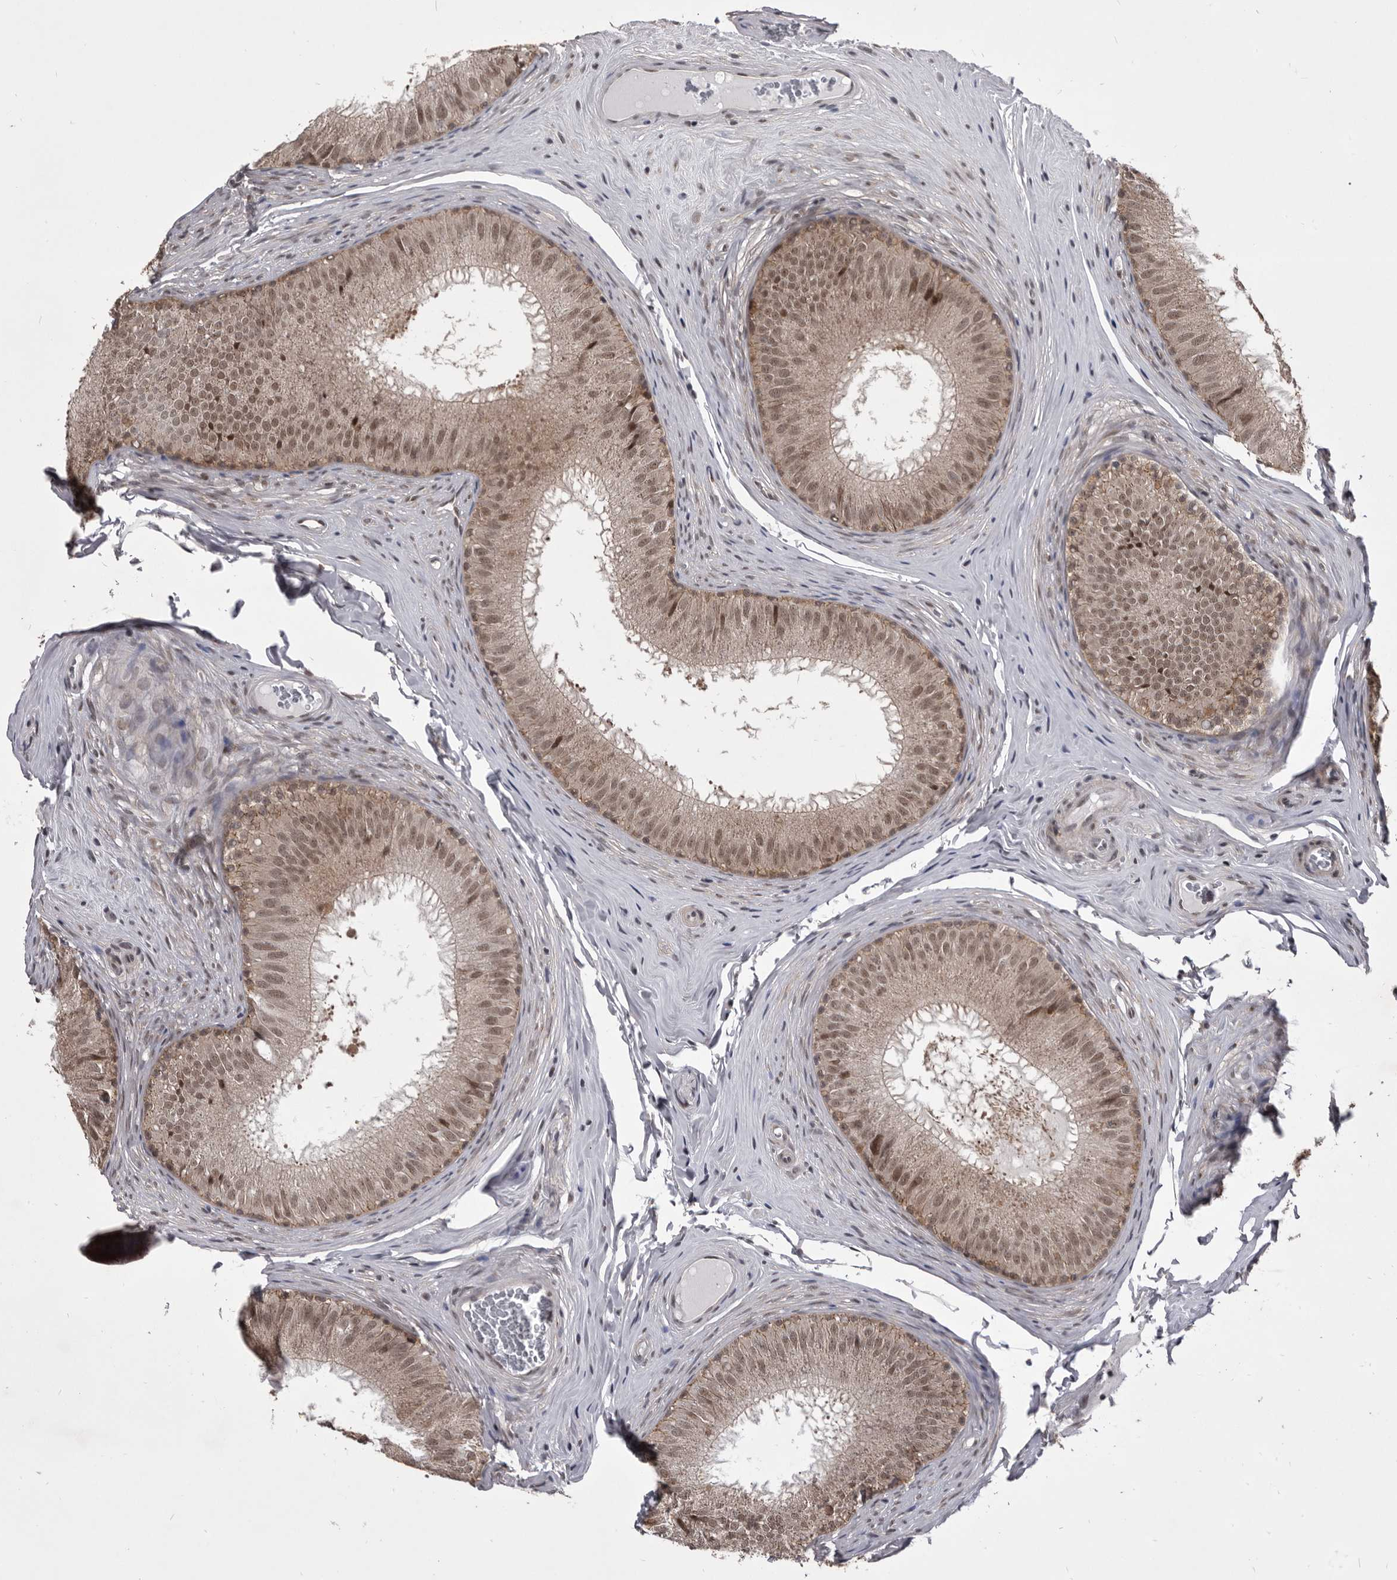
{"staining": {"intensity": "weak", "quantity": ">75%", "location": "cytoplasmic/membranous,nuclear"}, "tissue": "epididymis", "cell_type": "Glandular cells", "image_type": "normal", "snomed": [{"axis": "morphology", "description": "Normal tissue, NOS"}, {"axis": "topography", "description": "Epididymis"}], "caption": "Human epididymis stained for a protein (brown) displays weak cytoplasmic/membranous,nuclear positive positivity in about >75% of glandular cells.", "gene": "PRPF3", "patient": {"sex": "male", "age": 32}}